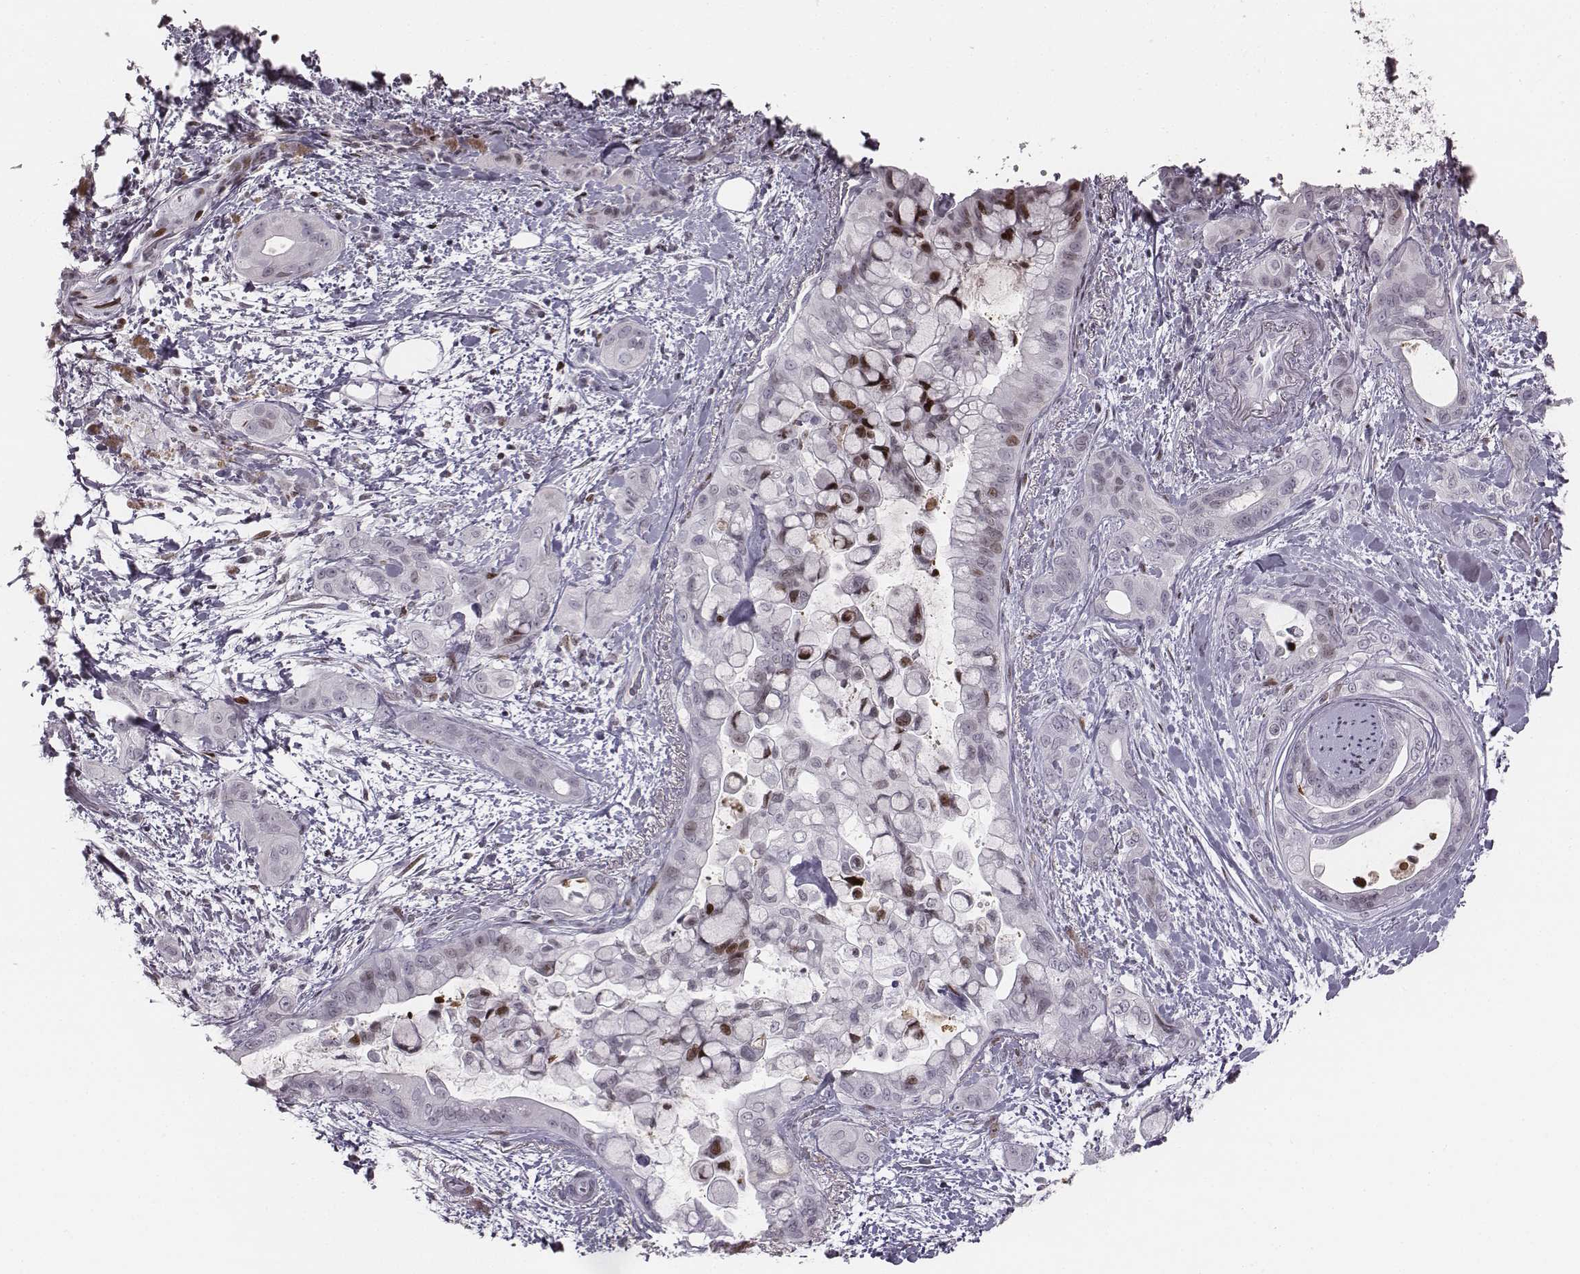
{"staining": {"intensity": "negative", "quantity": "none", "location": "none"}, "tissue": "pancreatic cancer", "cell_type": "Tumor cells", "image_type": "cancer", "snomed": [{"axis": "morphology", "description": "Adenocarcinoma, NOS"}, {"axis": "topography", "description": "Pancreas"}], "caption": "Protein analysis of pancreatic cancer displays no significant expression in tumor cells.", "gene": "NDC1", "patient": {"sex": "male", "age": 71}}